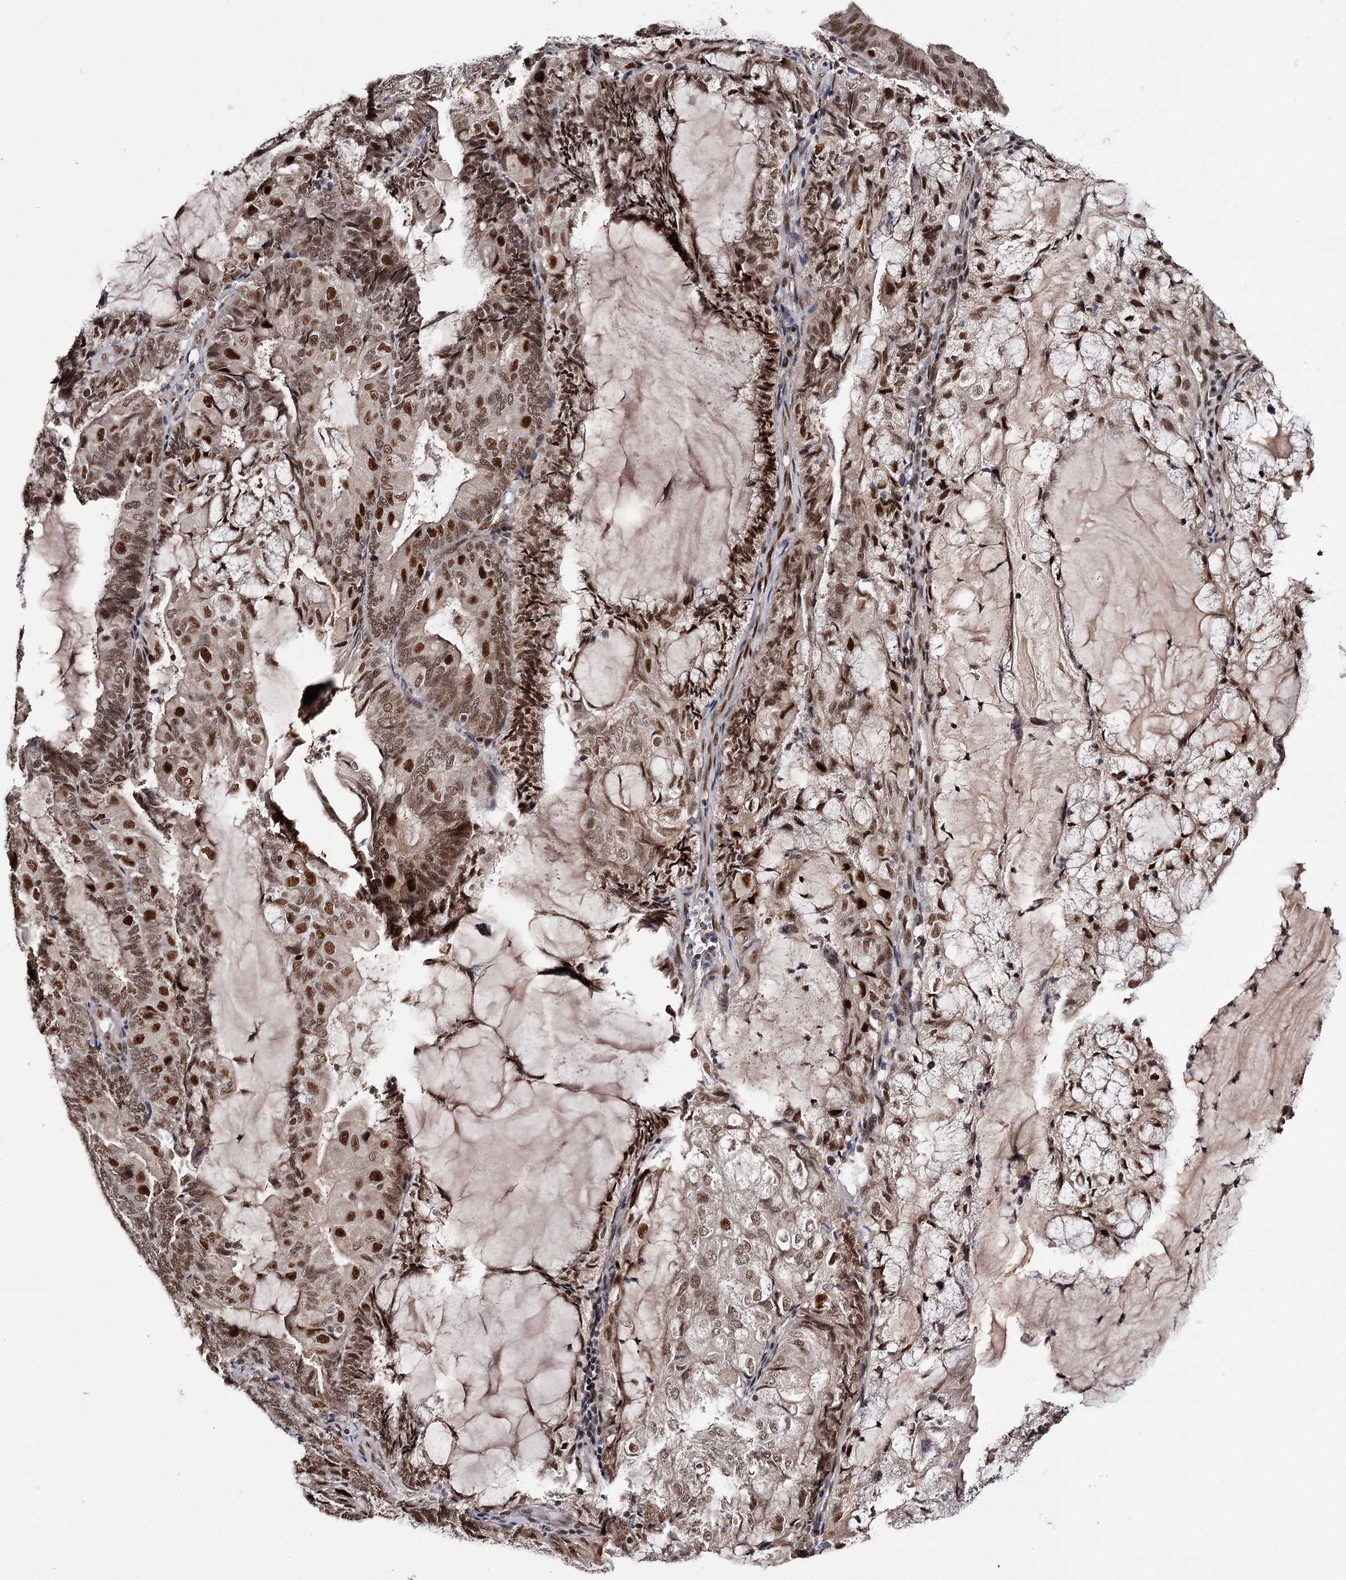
{"staining": {"intensity": "strong", "quantity": ">75%", "location": "nuclear"}, "tissue": "endometrial cancer", "cell_type": "Tumor cells", "image_type": "cancer", "snomed": [{"axis": "morphology", "description": "Adenocarcinoma, NOS"}, {"axis": "topography", "description": "Endometrium"}], "caption": "Protein staining by IHC shows strong nuclear positivity in approximately >75% of tumor cells in adenocarcinoma (endometrial).", "gene": "TTC33", "patient": {"sex": "female", "age": 81}}